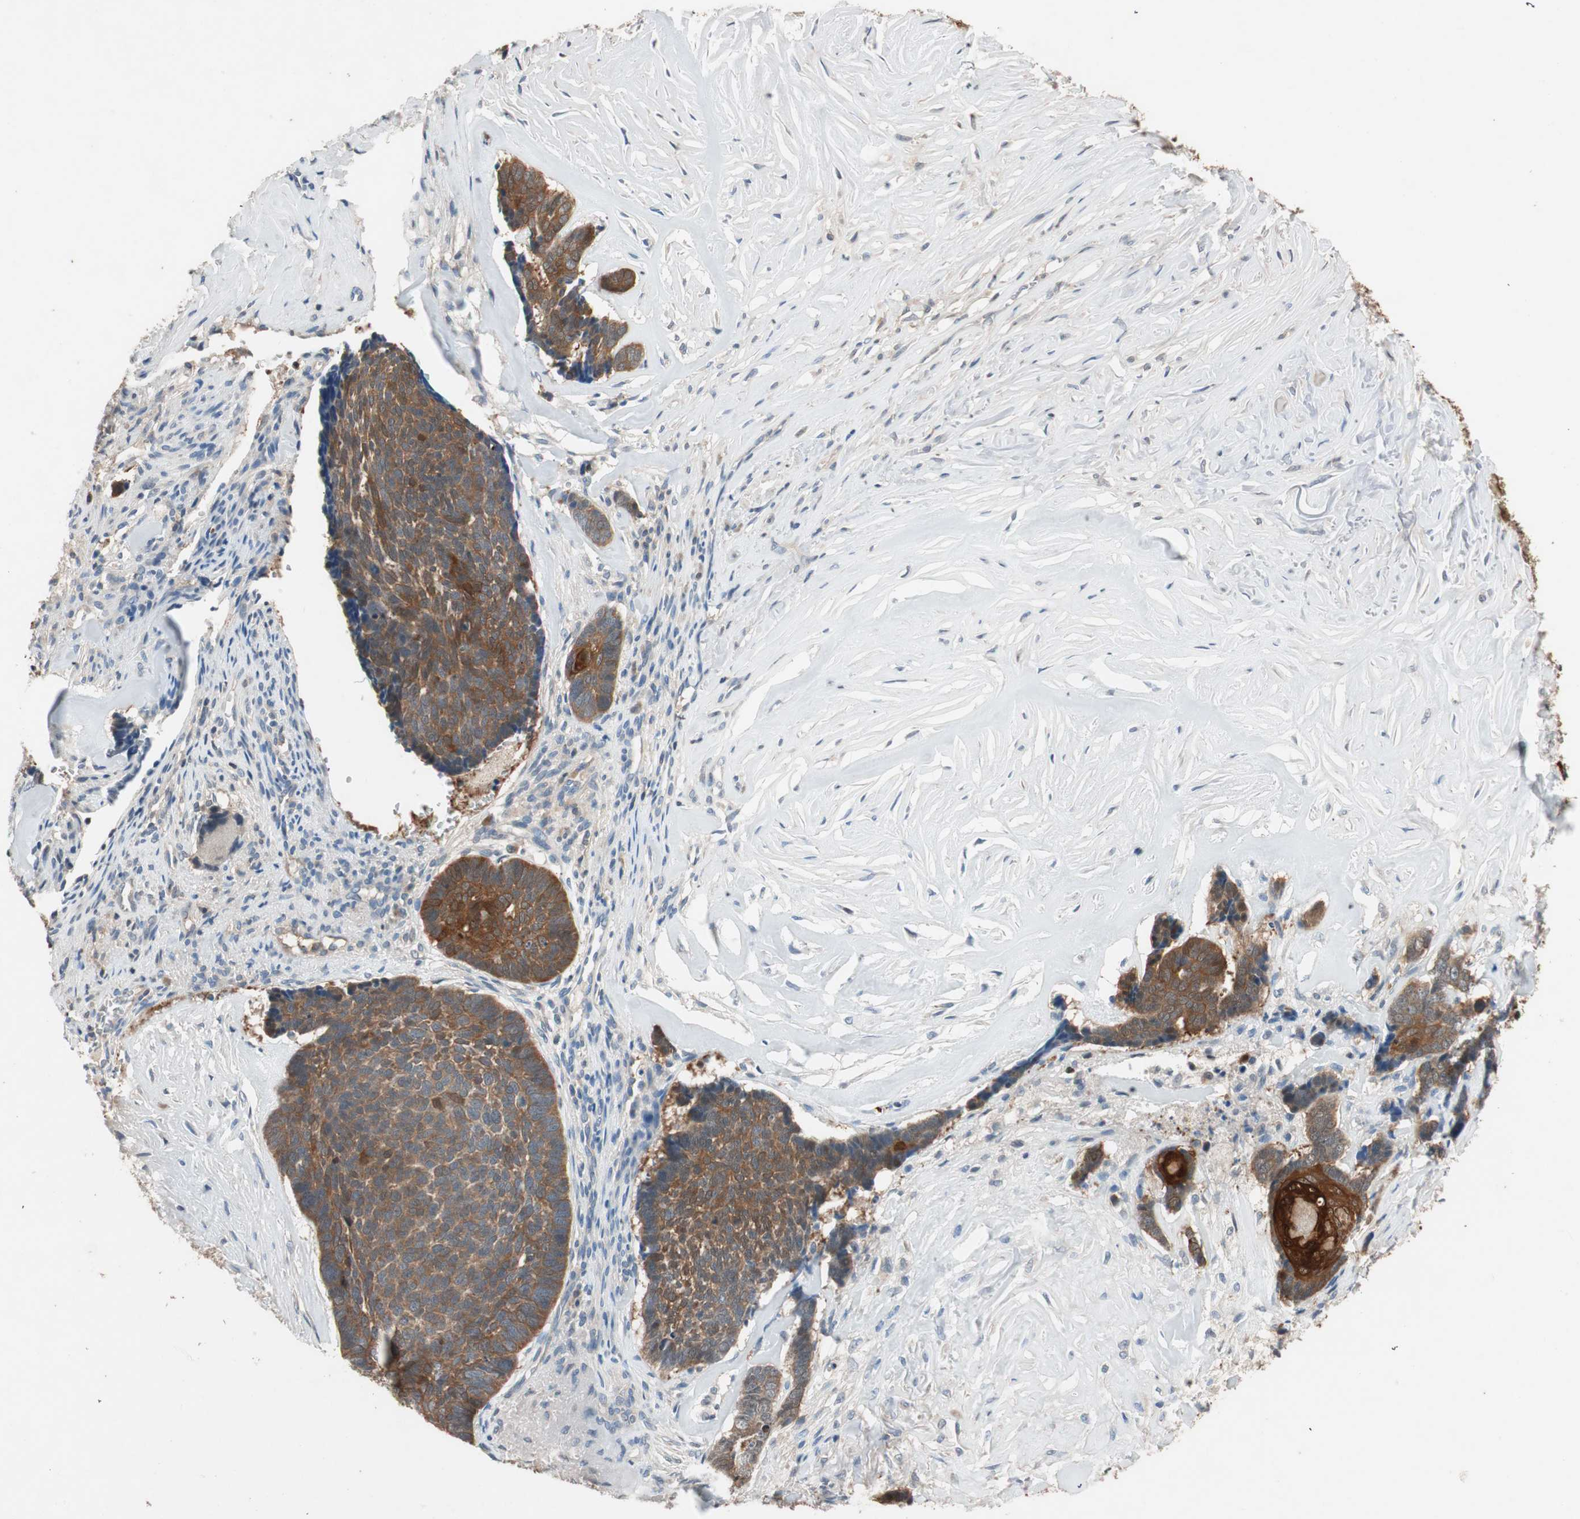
{"staining": {"intensity": "moderate", "quantity": "<25%", "location": "cytoplasmic/membranous"}, "tissue": "skin cancer", "cell_type": "Tumor cells", "image_type": "cancer", "snomed": [{"axis": "morphology", "description": "Basal cell carcinoma"}, {"axis": "topography", "description": "Skin"}], "caption": "About <25% of tumor cells in human skin cancer display moderate cytoplasmic/membranous protein expression as visualized by brown immunohistochemical staining.", "gene": "SERPINB5", "patient": {"sex": "male", "age": 84}}